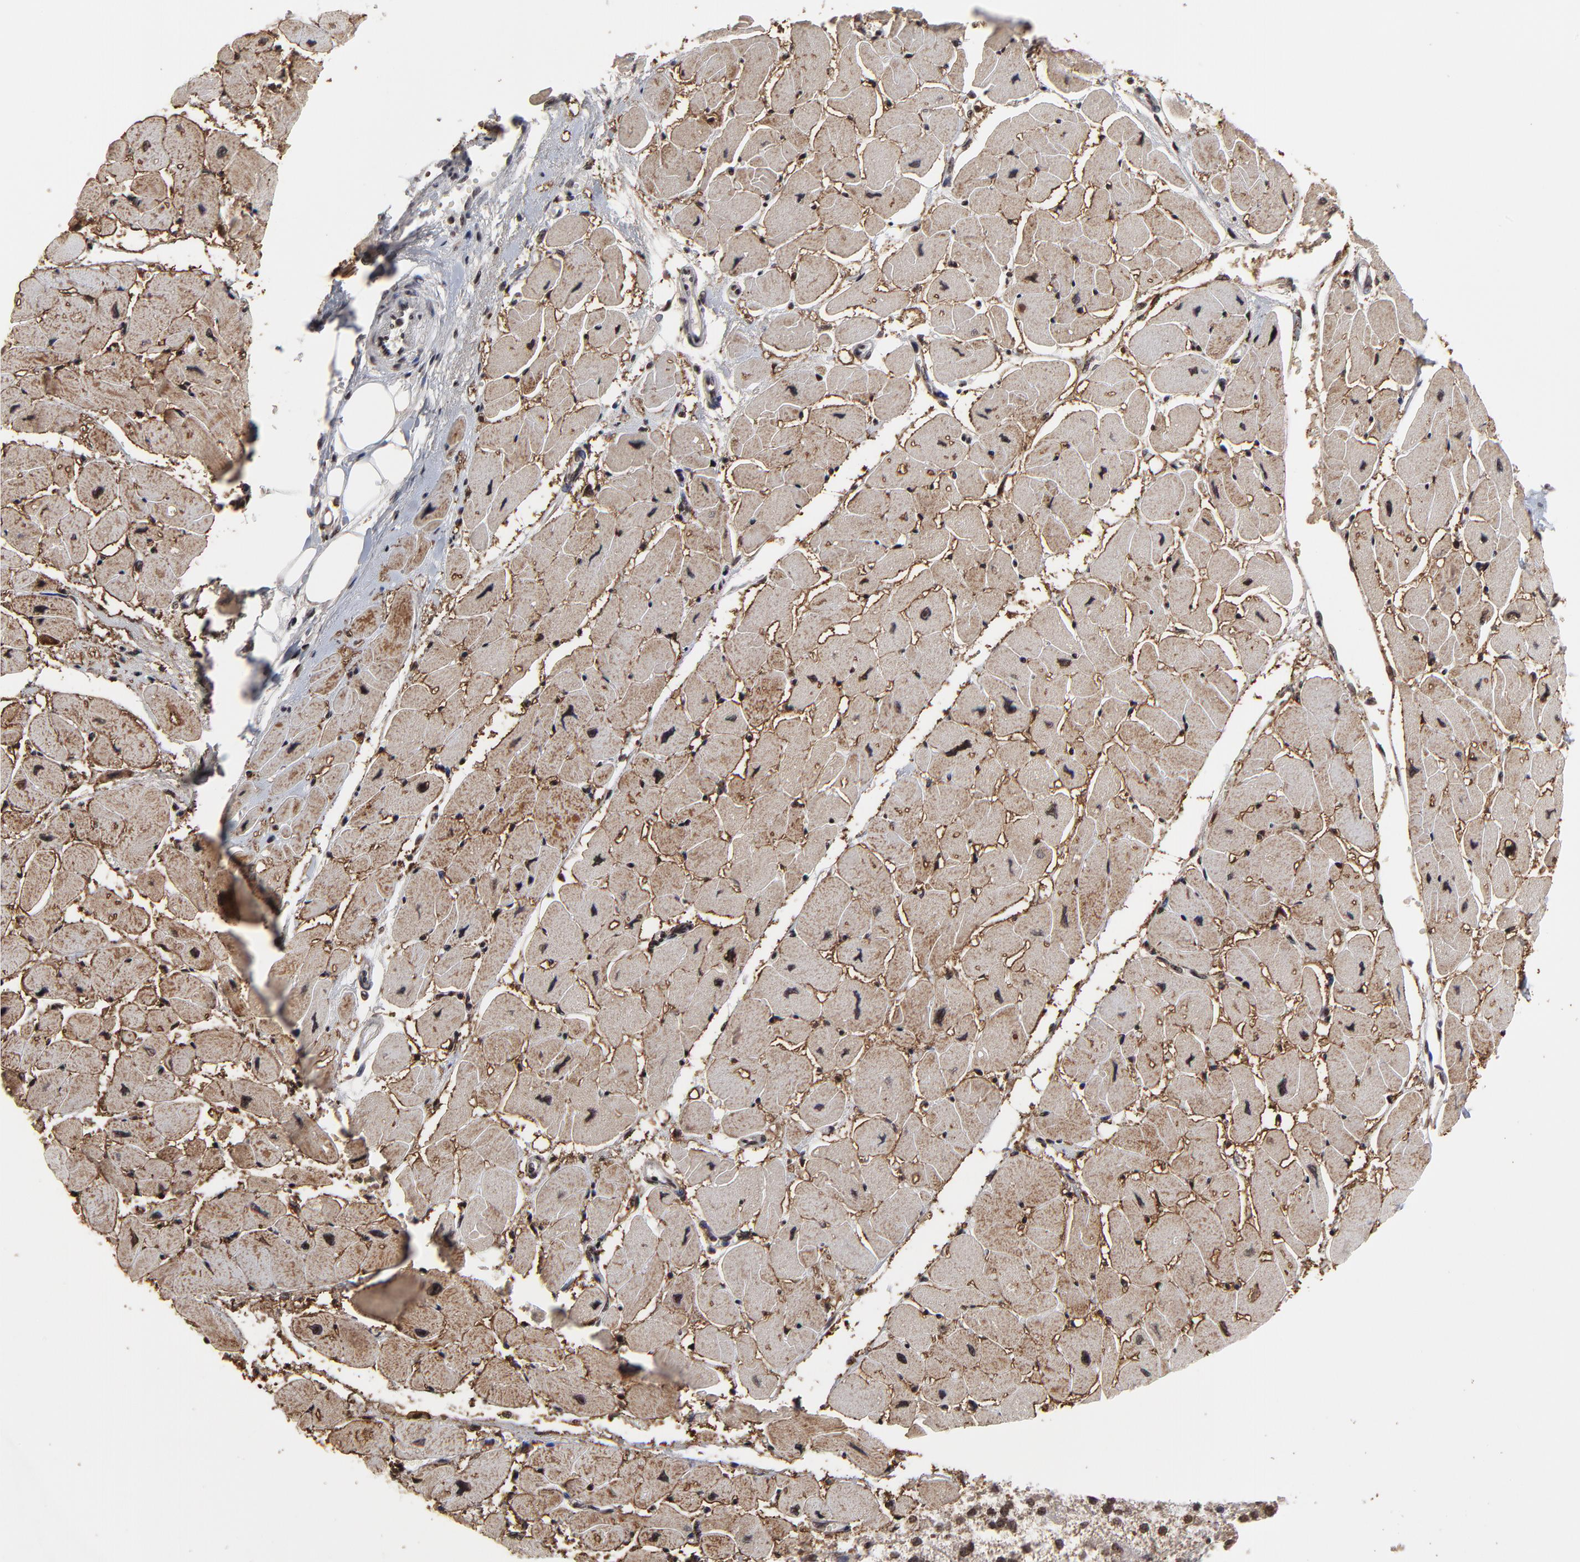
{"staining": {"intensity": "moderate", "quantity": ">75%", "location": "cytoplasmic/membranous,nuclear"}, "tissue": "heart muscle", "cell_type": "Cardiomyocytes", "image_type": "normal", "snomed": [{"axis": "morphology", "description": "Normal tissue, NOS"}, {"axis": "topography", "description": "Heart"}], "caption": "Immunohistochemical staining of unremarkable heart muscle exhibits medium levels of moderate cytoplasmic/membranous,nuclear positivity in approximately >75% of cardiomyocytes.", "gene": "ZNF777", "patient": {"sex": "female", "age": 54}}